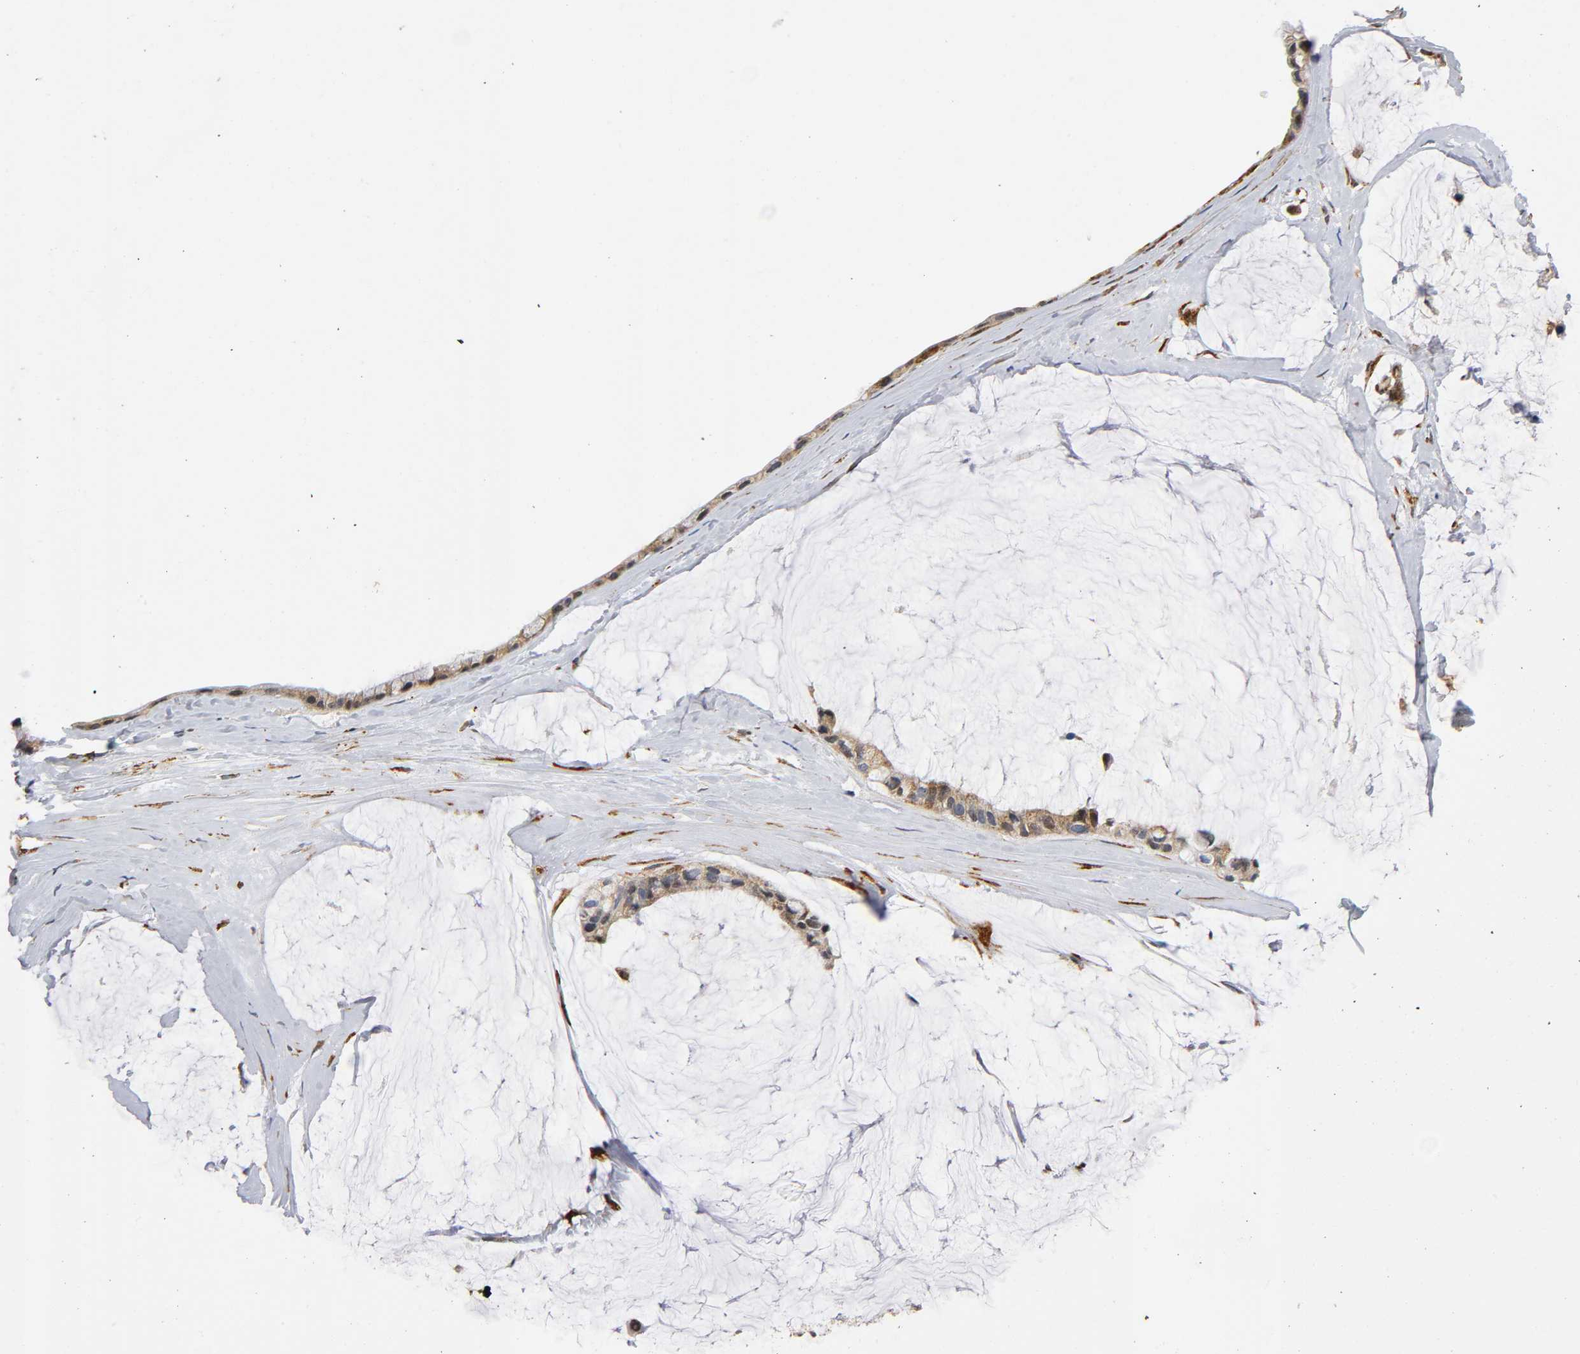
{"staining": {"intensity": "moderate", "quantity": ">75%", "location": "cytoplasmic/membranous"}, "tissue": "ovarian cancer", "cell_type": "Tumor cells", "image_type": "cancer", "snomed": [{"axis": "morphology", "description": "Cystadenocarcinoma, mucinous, NOS"}, {"axis": "topography", "description": "Ovary"}], "caption": "About >75% of tumor cells in mucinous cystadenocarcinoma (ovarian) demonstrate moderate cytoplasmic/membranous protein expression as visualized by brown immunohistochemical staining.", "gene": "SOS2", "patient": {"sex": "female", "age": 39}}